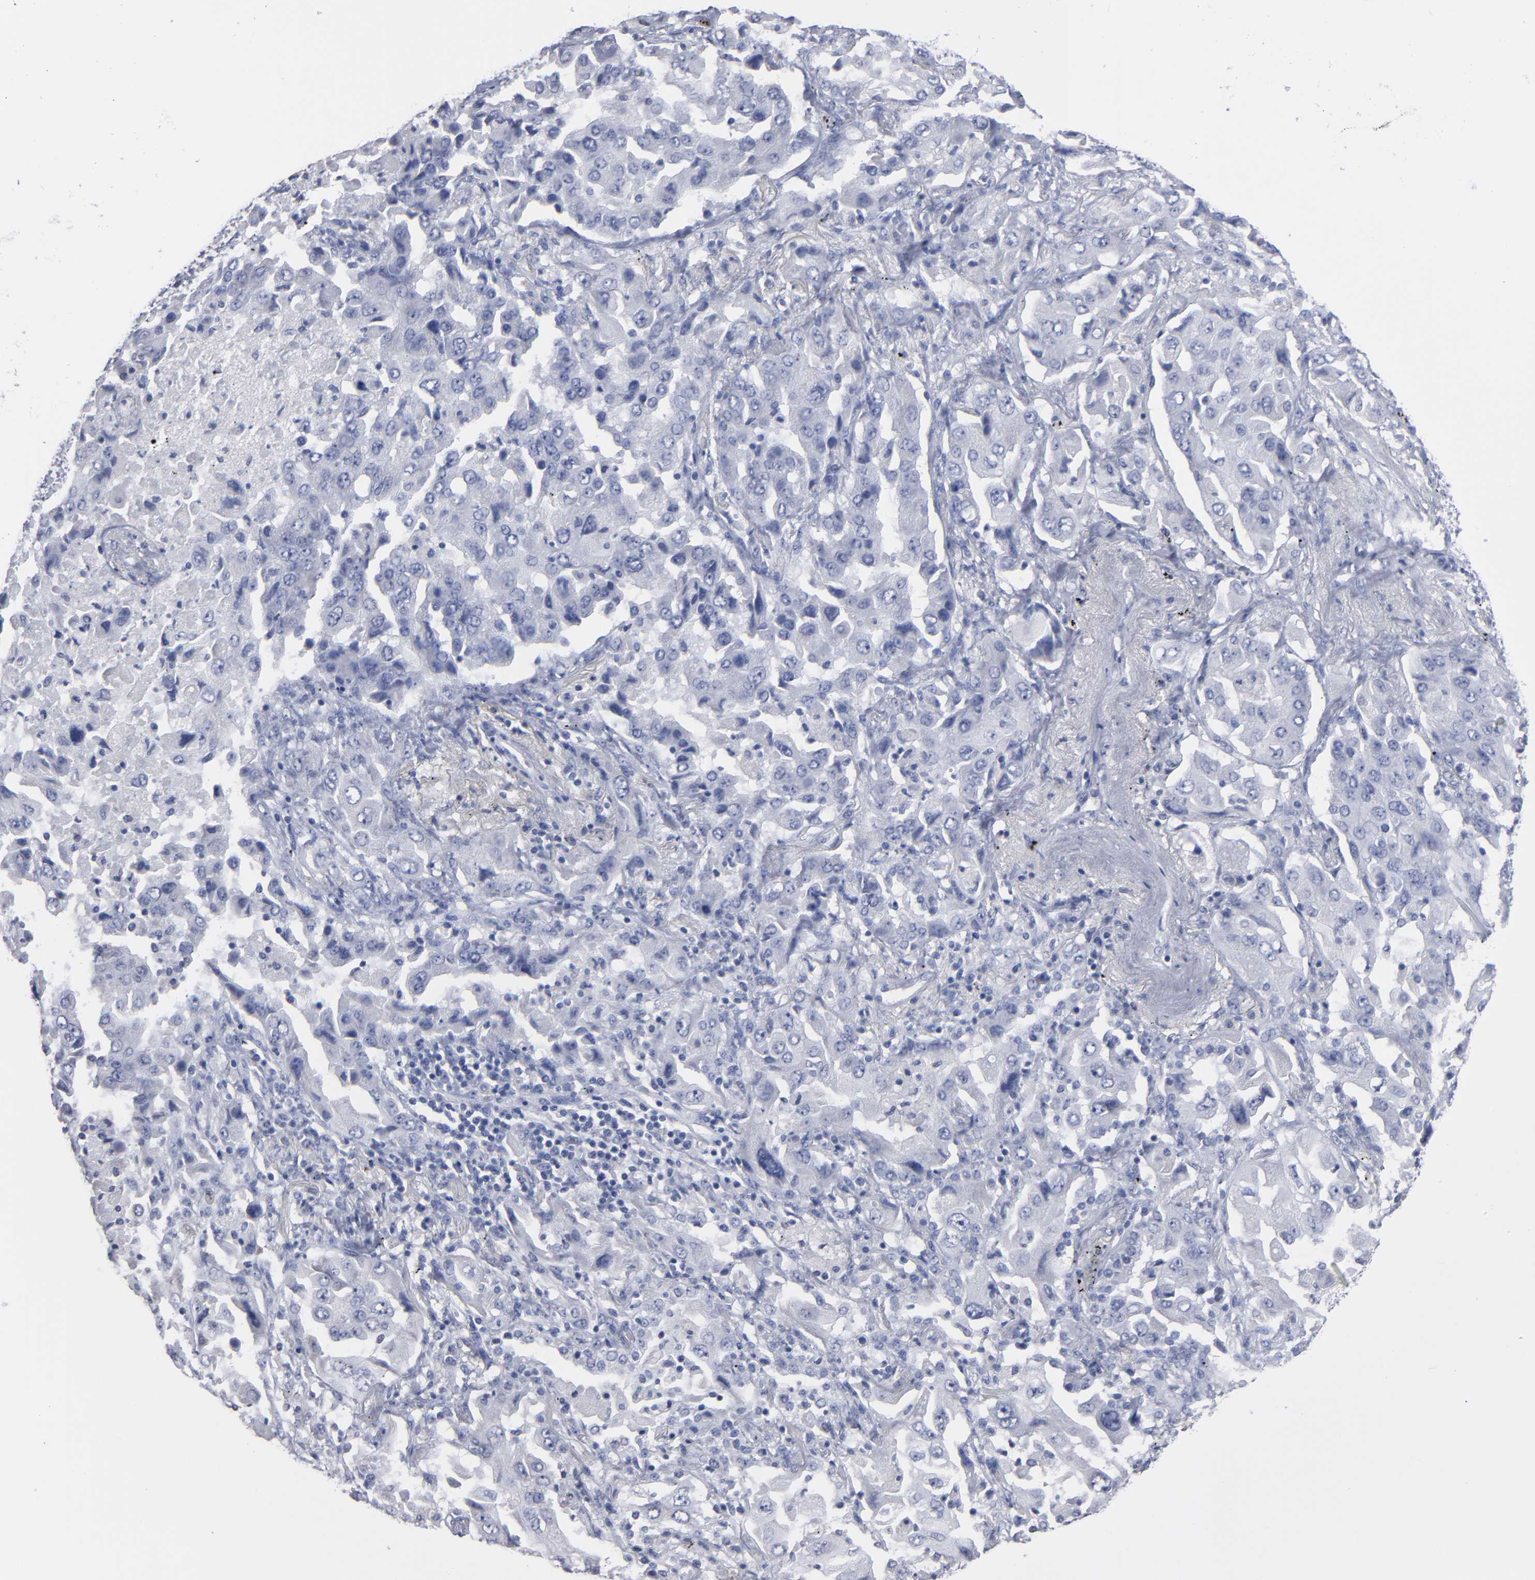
{"staining": {"intensity": "negative", "quantity": "none", "location": "none"}, "tissue": "lung cancer", "cell_type": "Tumor cells", "image_type": "cancer", "snomed": [{"axis": "morphology", "description": "Adenocarcinoma, NOS"}, {"axis": "topography", "description": "Lung"}], "caption": "This is an immunohistochemistry micrograph of lung adenocarcinoma. There is no expression in tumor cells.", "gene": "RPH3A", "patient": {"sex": "female", "age": 65}}